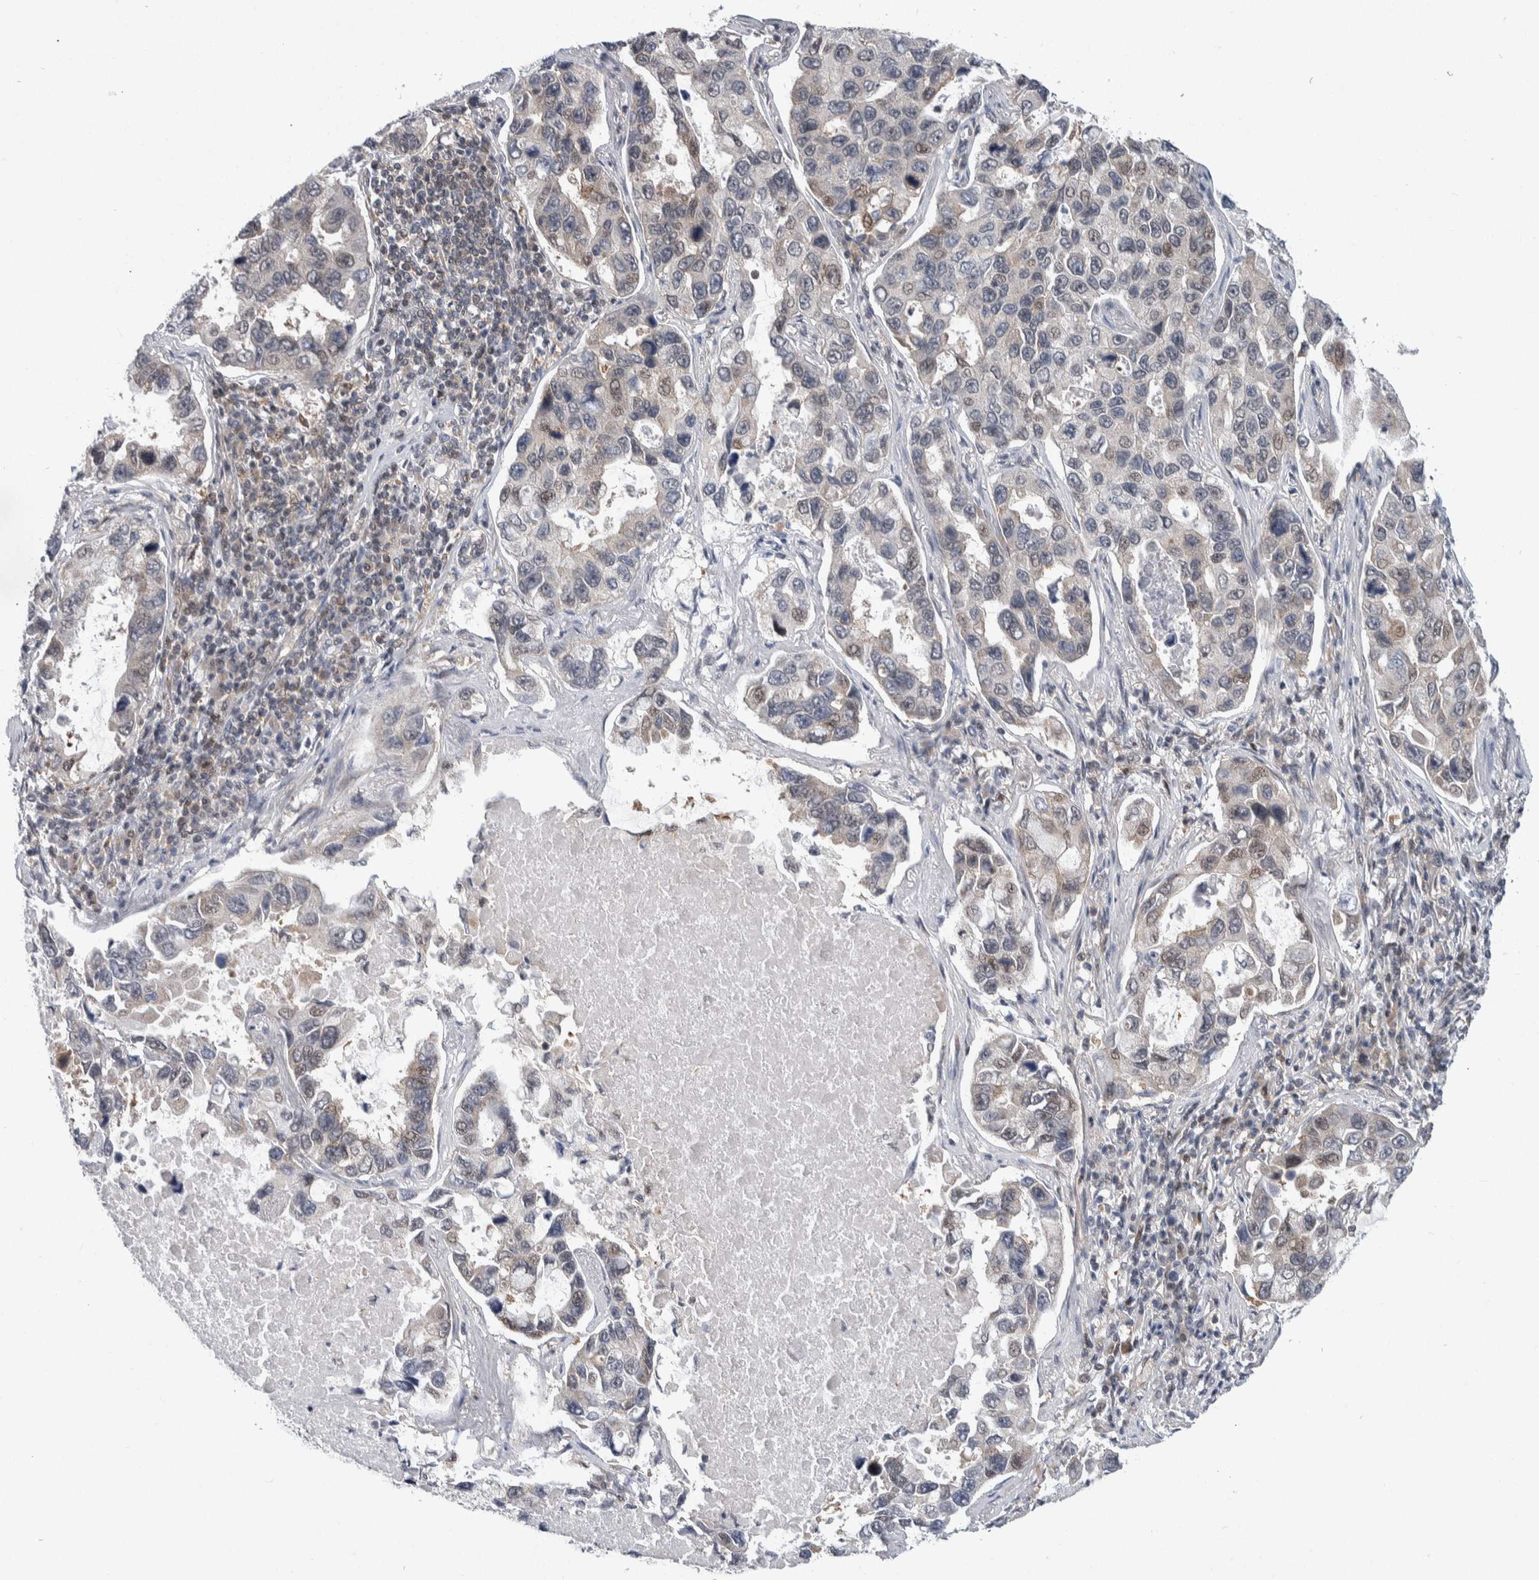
{"staining": {"intensity": "weak", "quantity": "25%-75%", "location": "cytoplasmic/membranous"}, "tissue": "lung cancer", "cell_type": "Tumor cells", "image_type": "cancer", "snomed": [{"axis": "morphology", "description": "Adenocarcinoma, NOS"}, {"axis": "topography", "description": "Lung"}], "caption": "High-power microscopy captured an immunohistochemistry micrograph of lung adenocarcinoma, revealing weak cytoplasmic/membranous expression in about 25%-75% of tumor cells.", "gene": "PTPA", "patient": {"sex": "male", "age": 64}}